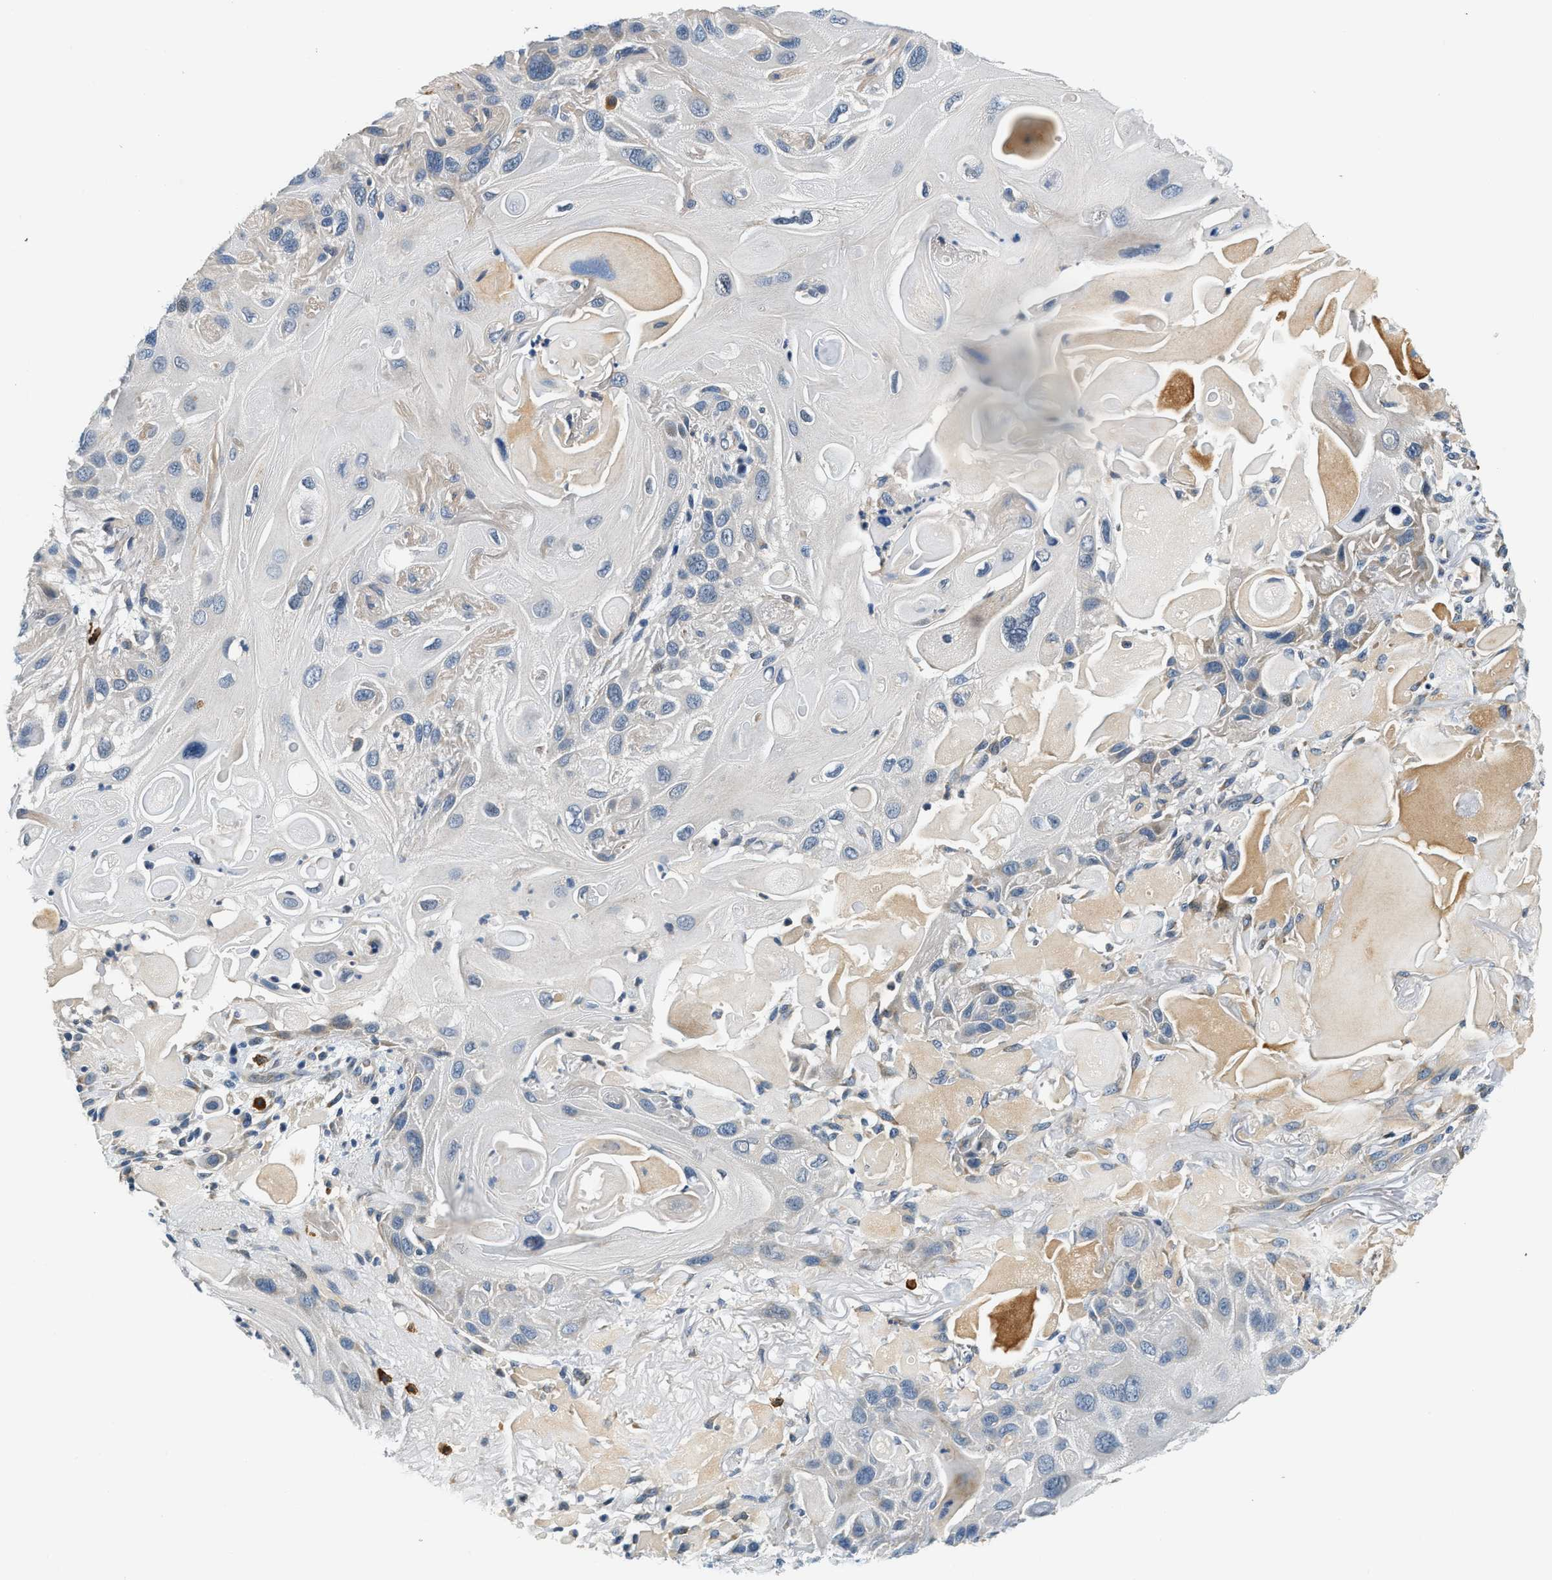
{"staining": {"intensity": "negative", "quantity": "none", "location": "none"}, "tissue": "skin cancer", "cell_type": "Tumor cells", "image_type": "cancer", "snomed": [{"axis": "morphology", "description": "Squamous cell carcinoma, NOS"}, {"axis": "topography", "description": "Skin"}], "caption": "Immunohistochemistry (IHC) image of neoplastic tissue: human skin squamous cell carcinoma stained with DAB exhibits no significant protein staining in tumor cells.", "gene": "YAE1", "patient": {"sex": "female", "age": 77}}